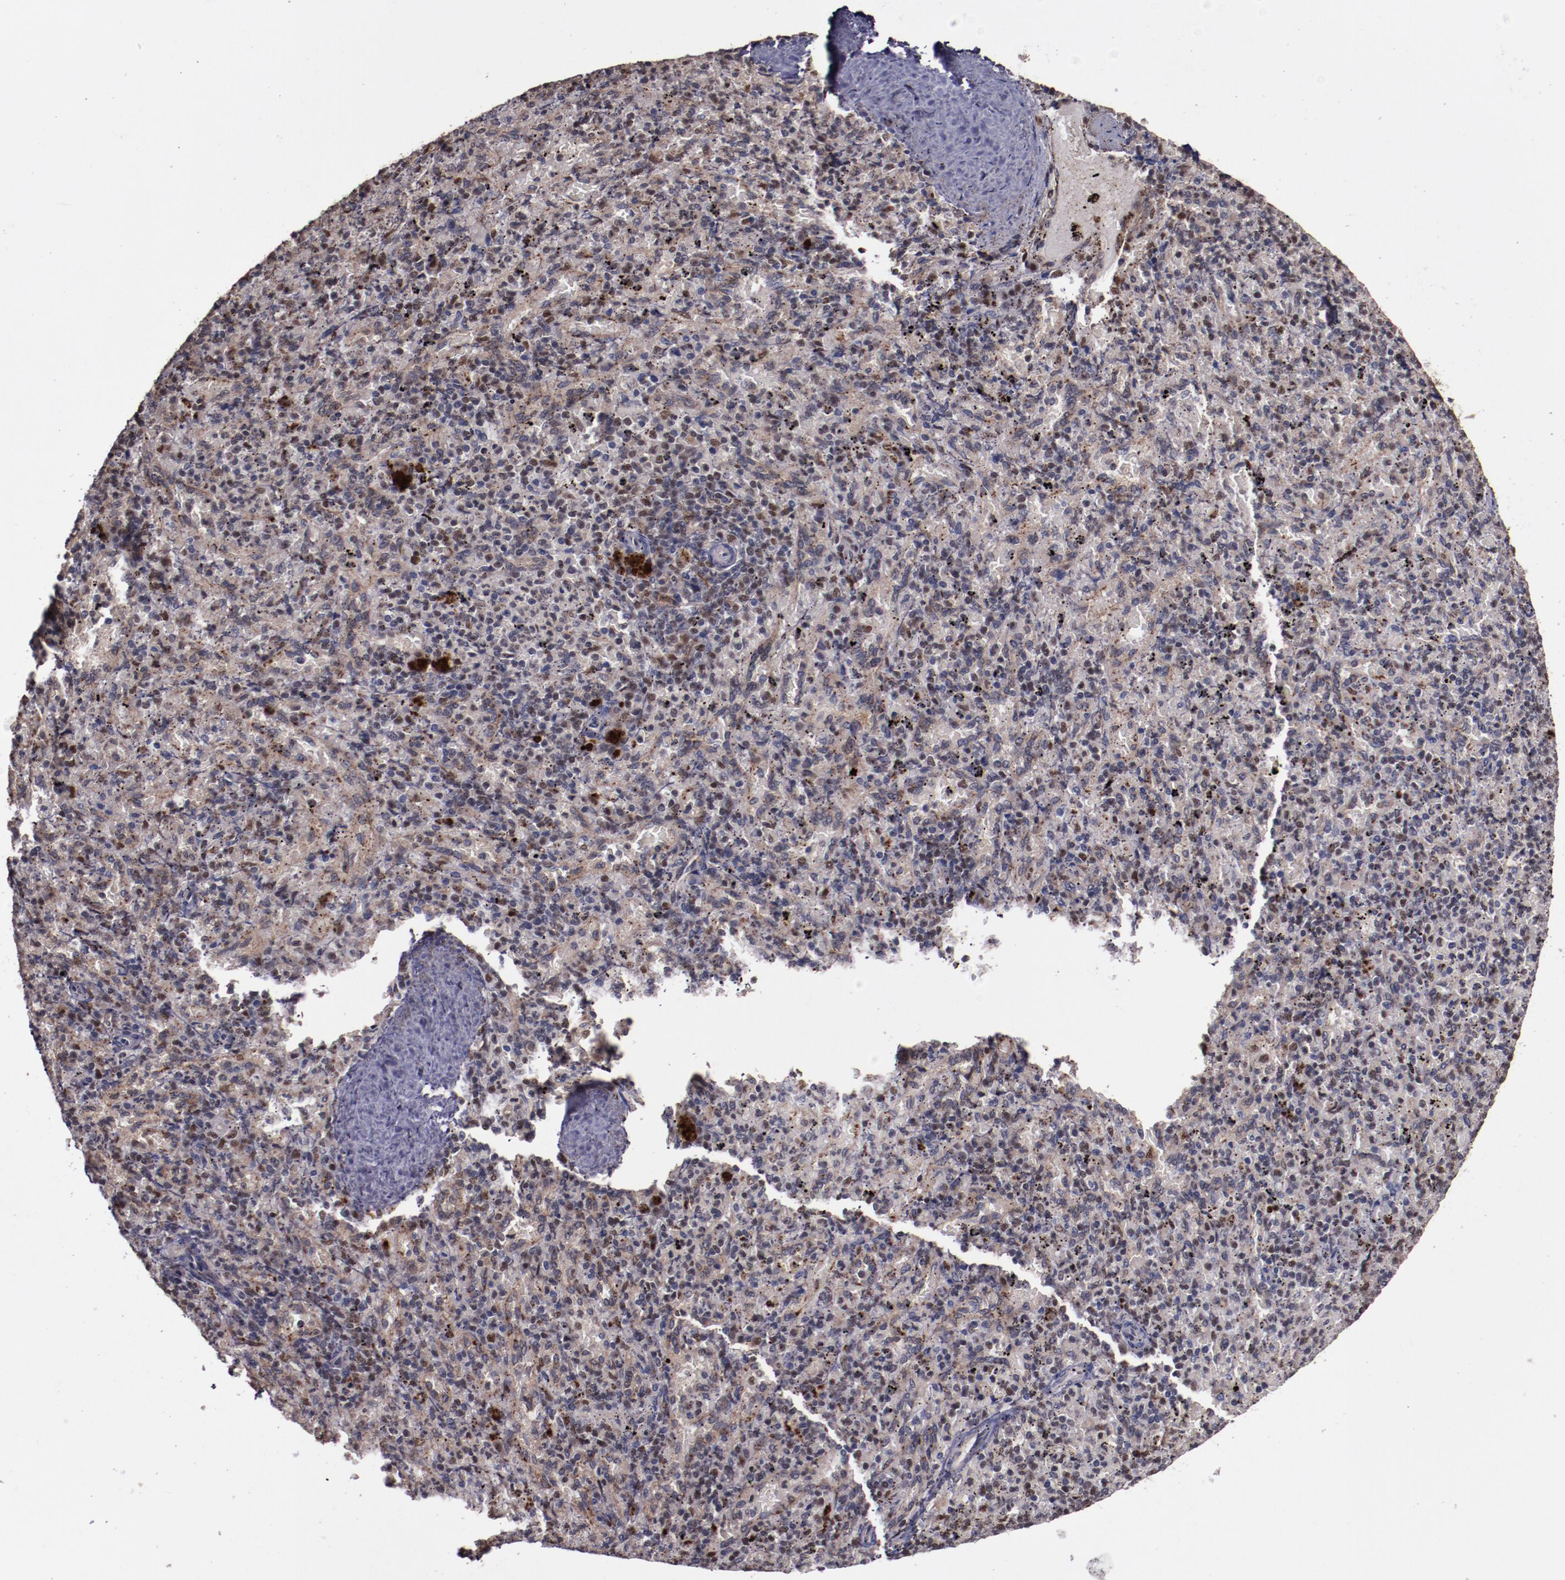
{"staining": {"intensity": "weak", "quantity": "<25%", "location": "nuclear"}, "tissue": "spleen", "cell_type": "Cells in red pulp", "image_type": "normal", "snomed": [{"axis": "morphology", "description": "Normal tissue, NOS"}, {"axis": "topography", "description": "Spleen"}], "caption": "Immunohistochemical staining of benign human spleen displays no significant positivity in cells in red pulp. (DAB (3,3'-diaminobenzidine) immunohistochemistry (IHC) visualized using brightfield microscopy, high magnification).", "gene": "CHEK2", "patient": {"sex": "female", "age": 43}}